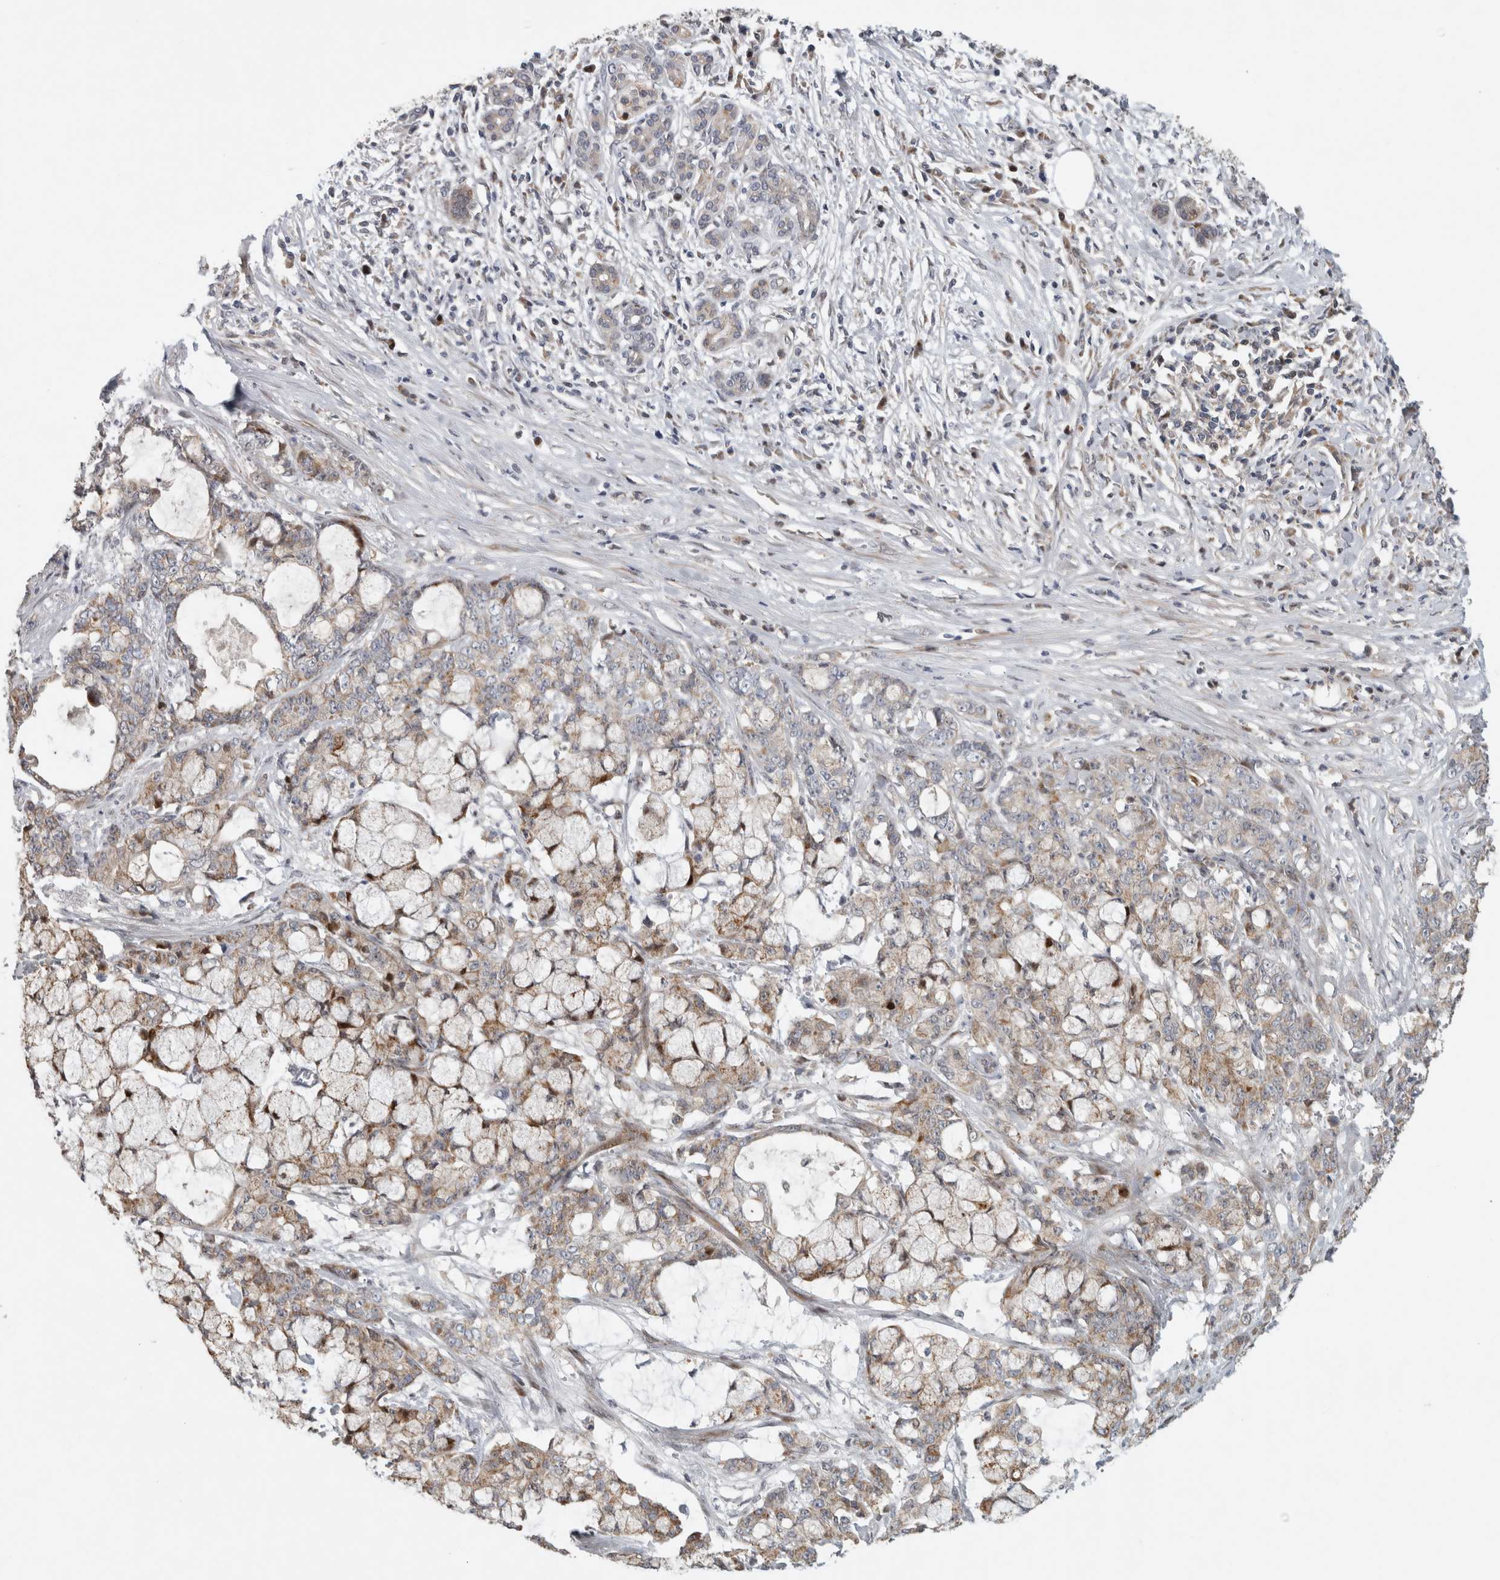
{"staining": {"intensity": "weak", "quantity": "25%-75%", "location": "cytoplasmic/membranous"}, "tissue": "pancreatic cancer", "cell_type": "Tumor cells", "image_type": "cancer", "snomed": [{"axis": "morphology", "description": "Adenocarcinoma, NOS"}, {"axis": "topography", "description": "Pancreas"}], "caption": "A brown stain shows weak cytoplasmic/membranous staining of a protein in human adenocarcinoma (pancreatic) tumor cells.", "gene": "RBM48", "patient": {"sex": "female", "age": 73}}